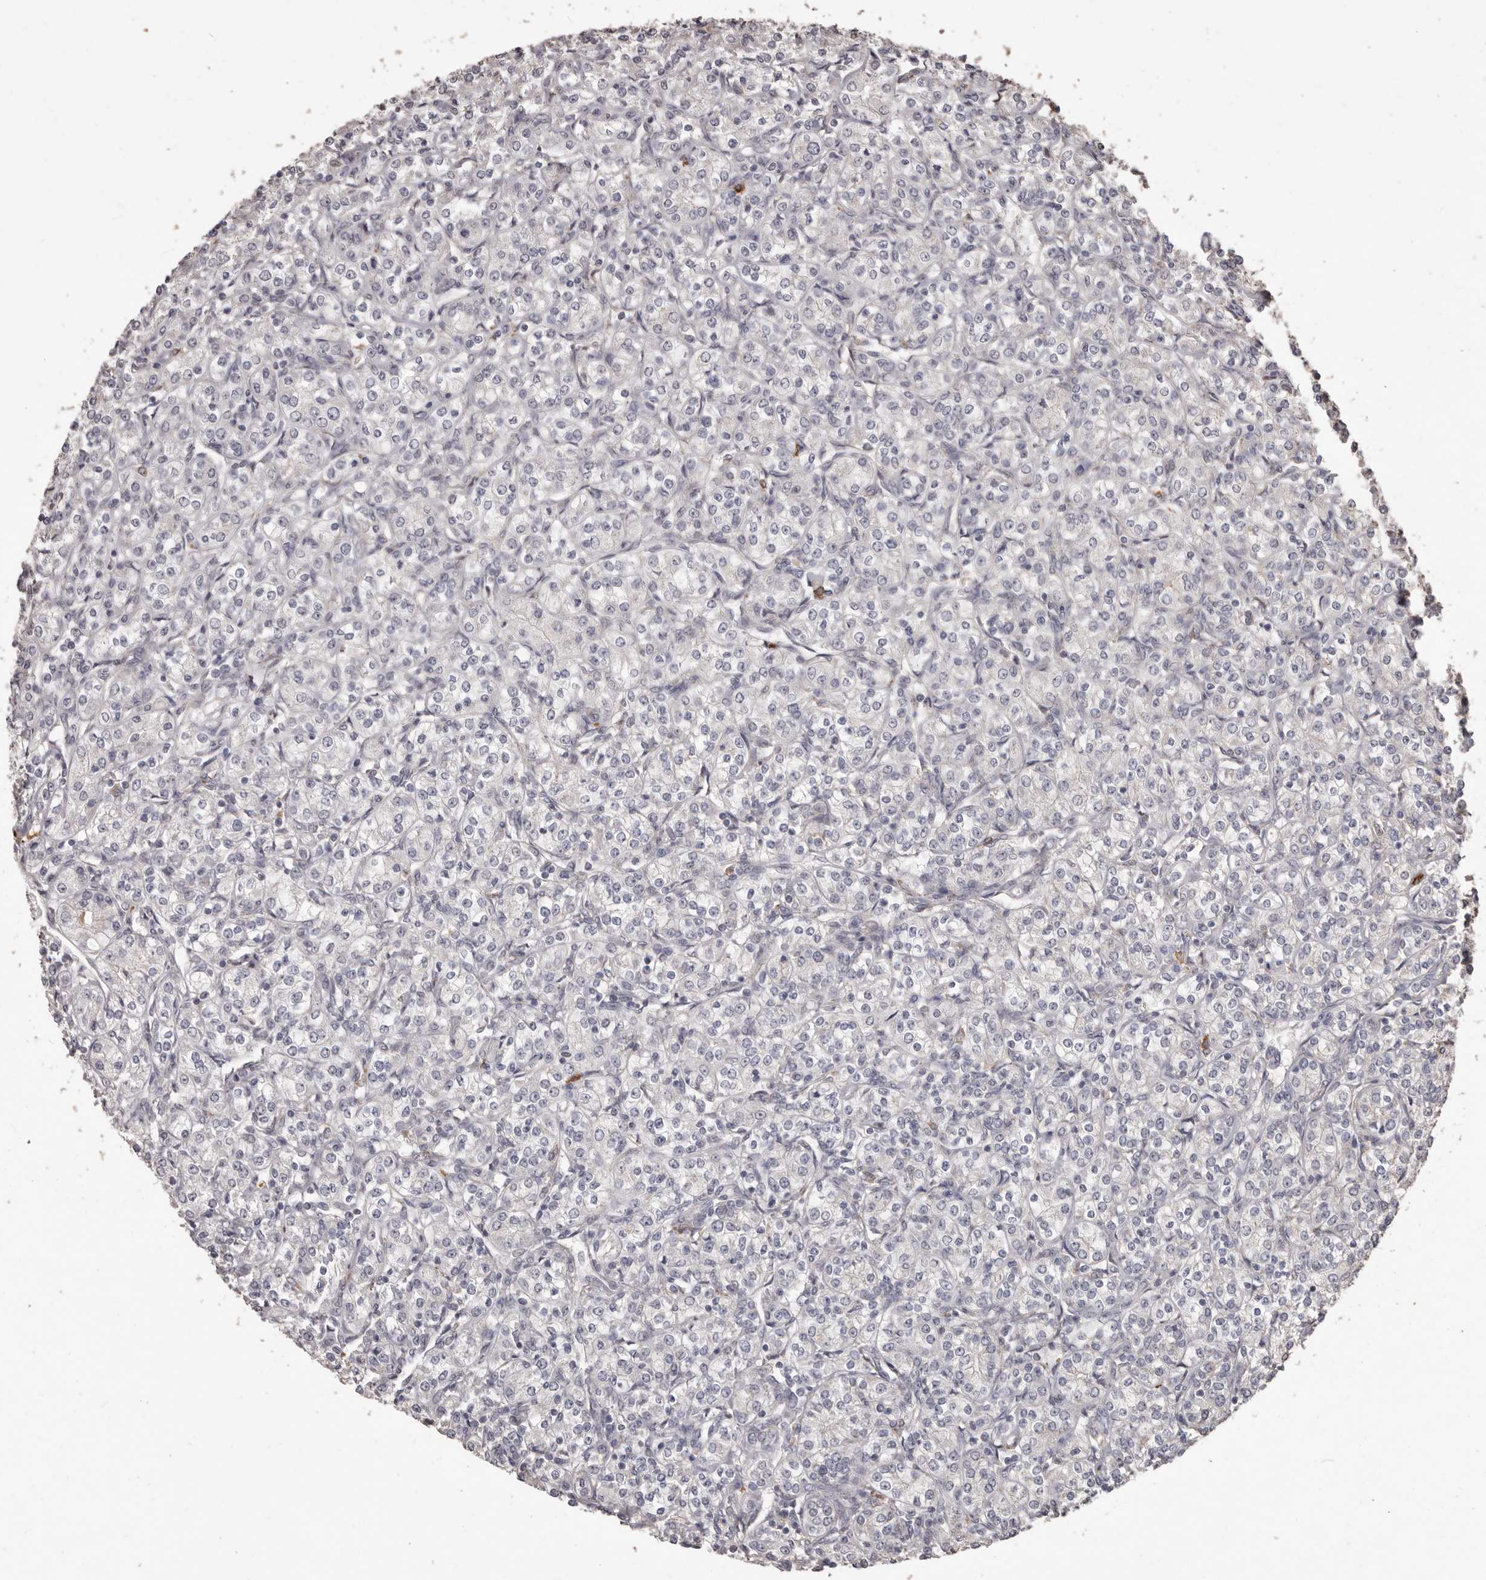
{"staining": {"intensity": "negative", "quantity": "none", "location": "none"}, "tissue": "renal cancer", "cell_type": "Tumor cells", "image_type": "cancer", "snomed": [{"axis": "morphology", "description": "Adenocarcinoma, NOS"}, {"axis": "topography", "description": "Kidney"}], "caption": "High power microscopy micrograph of an immunohistochemistry micrograph of renal cancer, revealing no significant staining in tumor cells.", "gene": "PRSS27", "patient": {"sex": "male", "age": 77}}